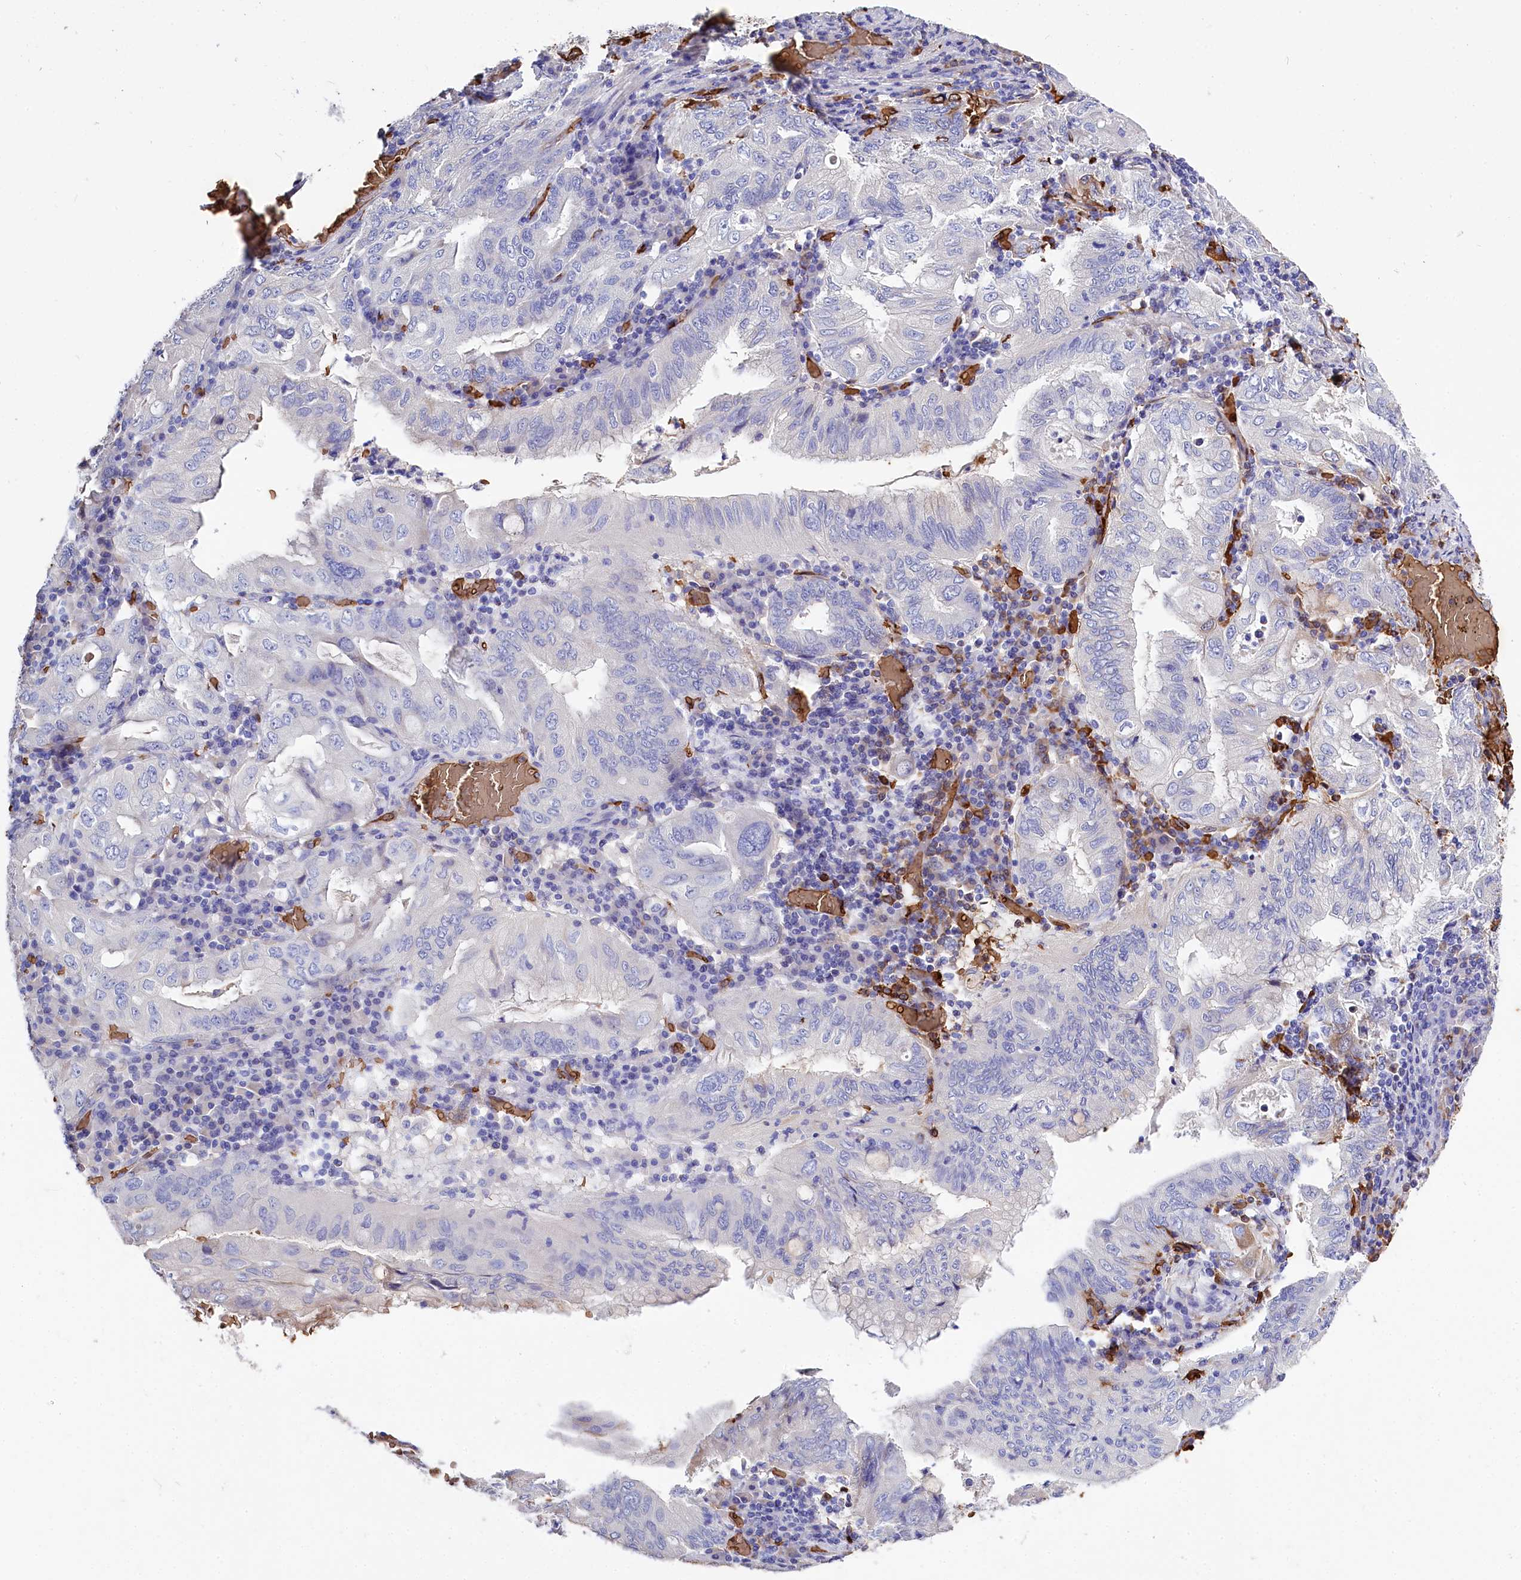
{"staining": {"intensity": "strong", "quantity": "<25%", "location": "cytoplasmic/membranous"}, "tissue": "stomach cancer", "cell_type": "Tumor cells", "image_type": "cancer", "snomed": [{"axis": "morphology", "description": "Normal tissue, NOS"}, {"axis": "morphology", "description": "Adenocarcinoma, NOS"}, {"axis": "topography", "description": "Esophagus"}, {"axis": "topography", "description": "Stomach, upper"}, {"axis": "topography", "description": "Peripheral nerve tissue"}], "caption": "IHC histopathology image of neoplastic tissue: human stomach adenocarcinoma stained using immunohistochemistry (IHC) reveals medium levels of strong protein expression localized specifically in the cytoplasmic/membranous of tumor cells, appearing as a cytoplasmic/membranous brown color.", "gene": "RPUSD3", "patient": {"sex": "male", "age": 62}}